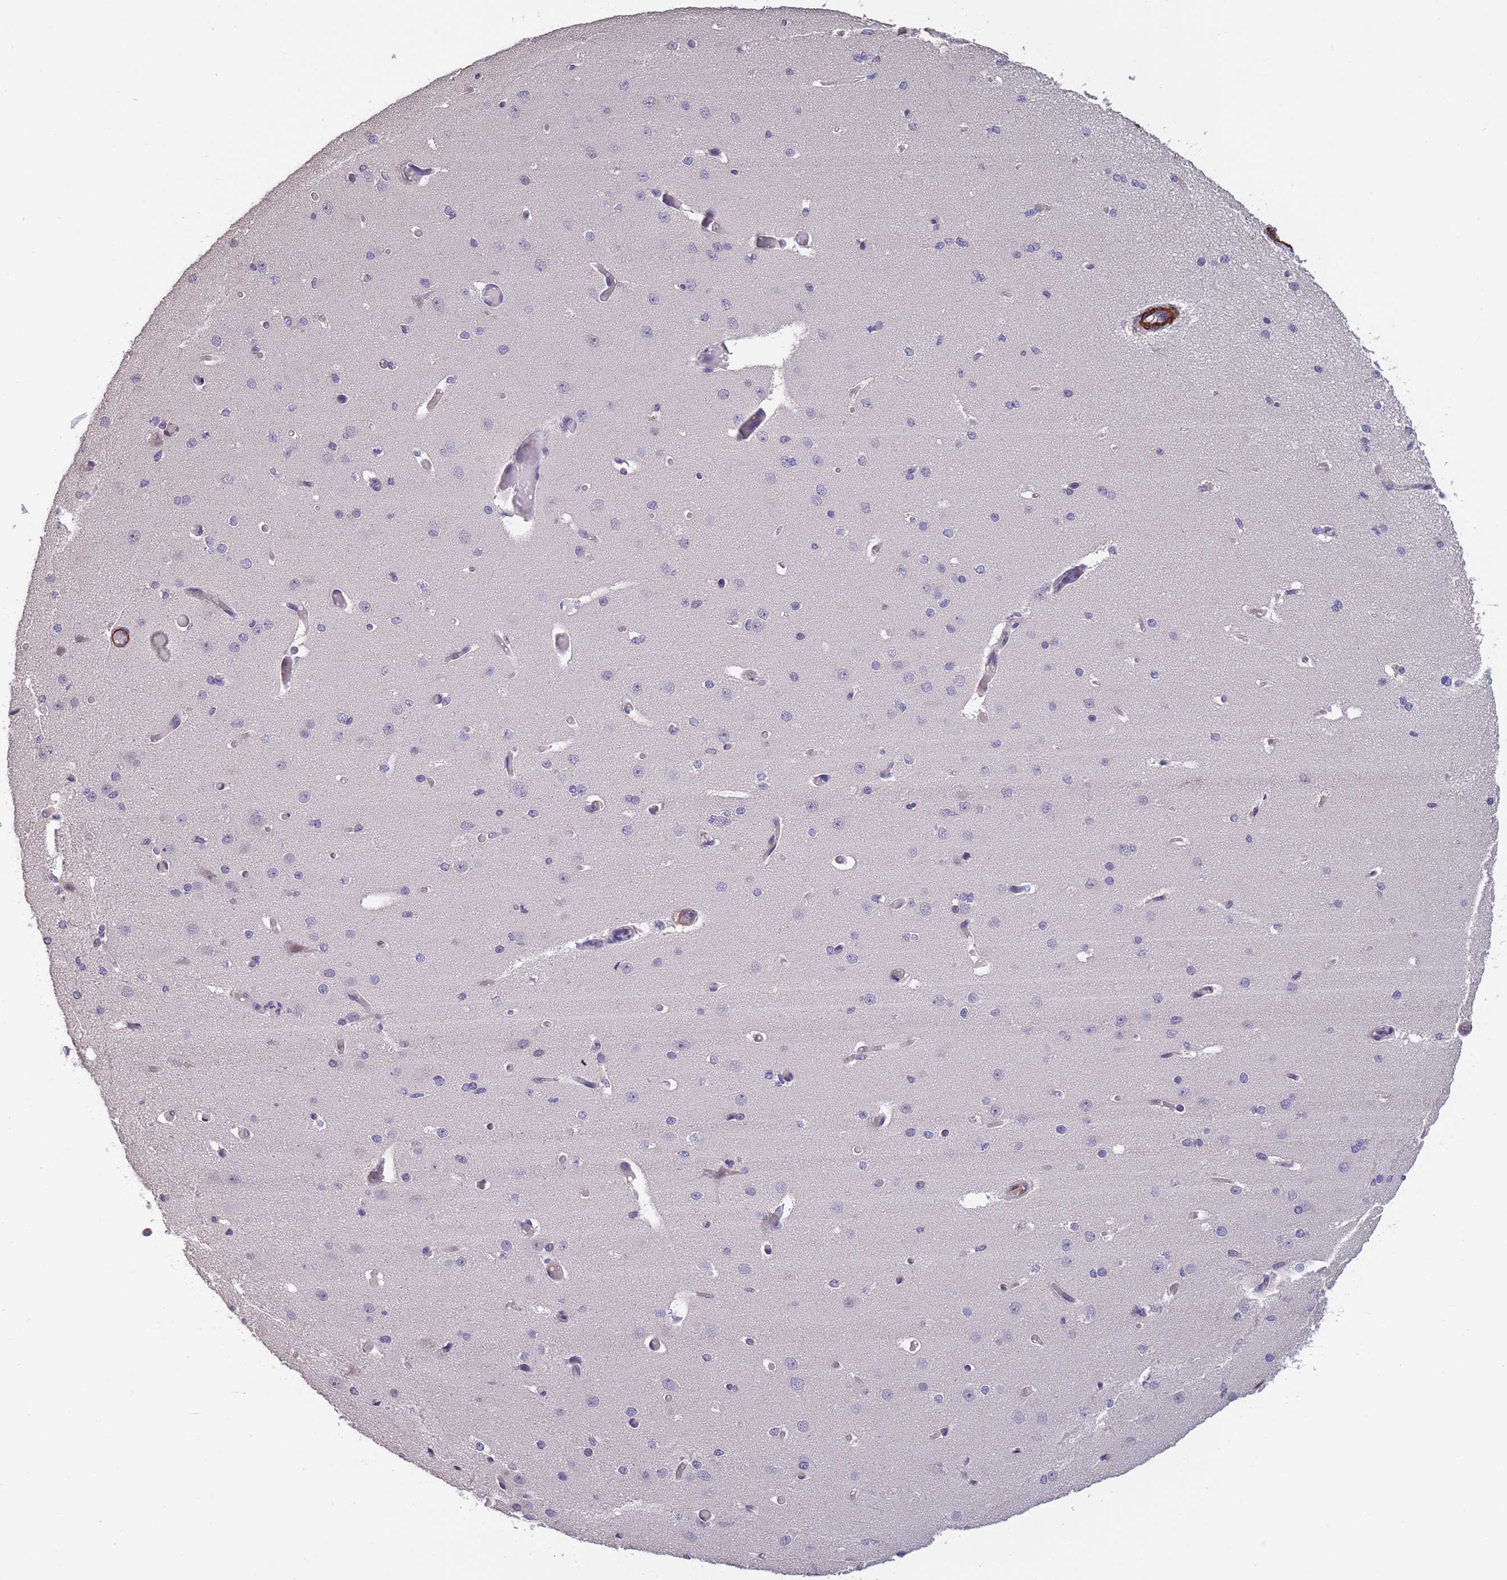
{"staining": {"intensity": "negative", "quantity": "none", "location": "none"}, "tissue": "cerebral cortex", "cell_type": "Endothelial cells", "image_type": "normal", "snomed": [{"axis": "morphology", "description": "Normal tissue, NOS"}, {"axis": "morphology", "description": "Inflammation, NOS"}, {"axis": "topography", "description": "Cerebral cortex"}], "caption": "The immunohistochemistry image has no significant expression in endothelial cells of cerebral cortex.", "gene": "TOMM40L", "patient": {"sex": "male", "age": 6}}